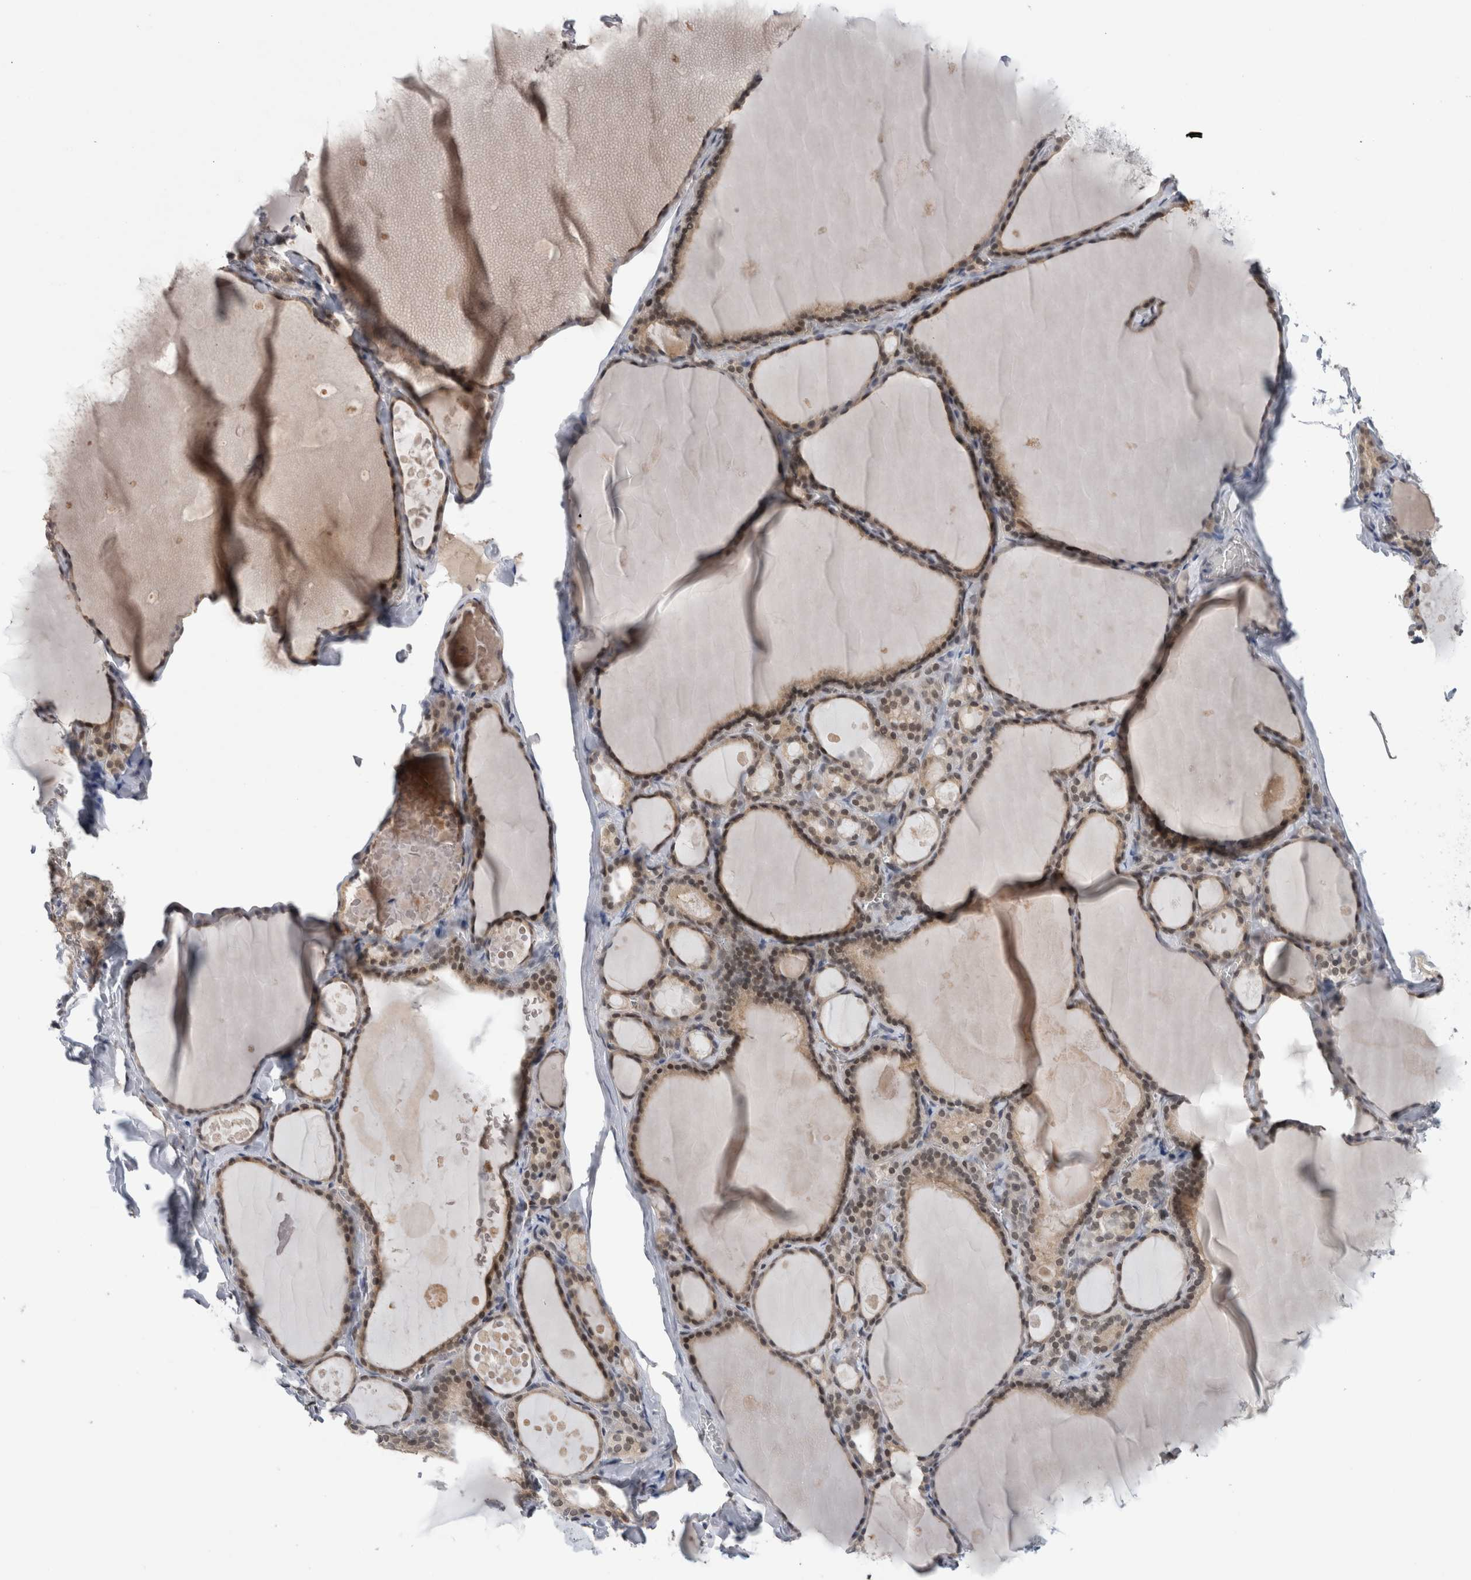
{"staining": {"intensity": "moderate", "quantity": ">75%", "location": "nuclear"}, "tissue": "thyroid gland", "cell_type": "Glandular cells", "image_type": "normal", "snomed": [{"axis": "morphology", "description": "Normal tissue, NOS"}, {"axis": "topography", "description": "Thyroid gland"}], "caption": "Normal thyroid gland exhibits moderate nuclear positivity in approximately >75% of glandular cells, visualized by immunohistochemistry.", "gene": "PRXL2A", "patient": {"sex": "male", "age": 56}}